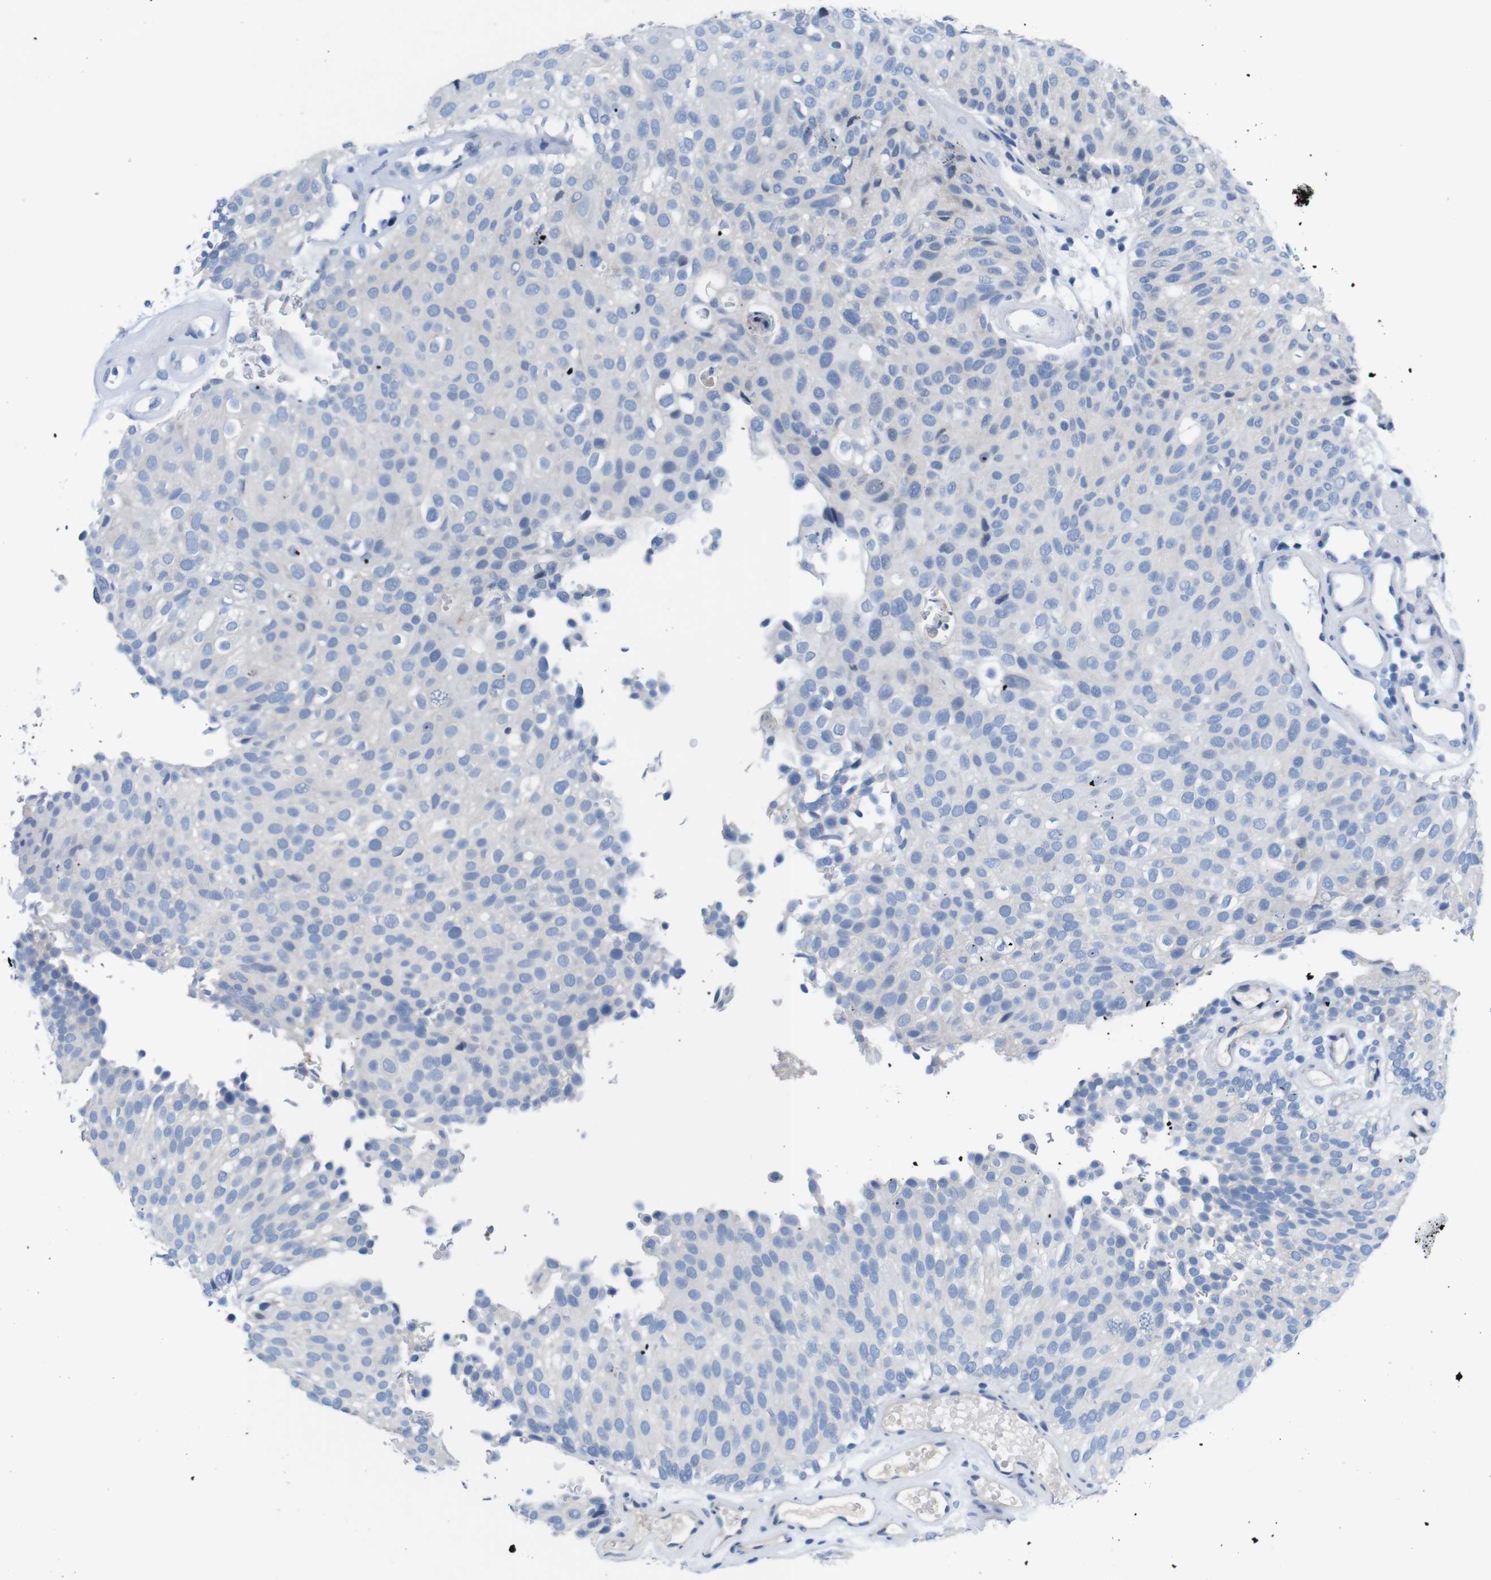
{"staining": {"intensity": "weak", "quantity": "<25%", "location": "cytoplasmic/membranous"}, "tissue": "urothelial cancer", "cell_type": "Tumor cells", "image_type": "cancer", "snomed": [{"axis": "morphology", "description": "Urothelial carcinoma, Low grade"}, {"axis": "topography", "description": "Urinary bladder"}], "caption": "Tumor cells show no significant expression in low-grade urothelial carcinoma.", "gene": "C1RL", "patient": {"sex": "male", "age": 78}}